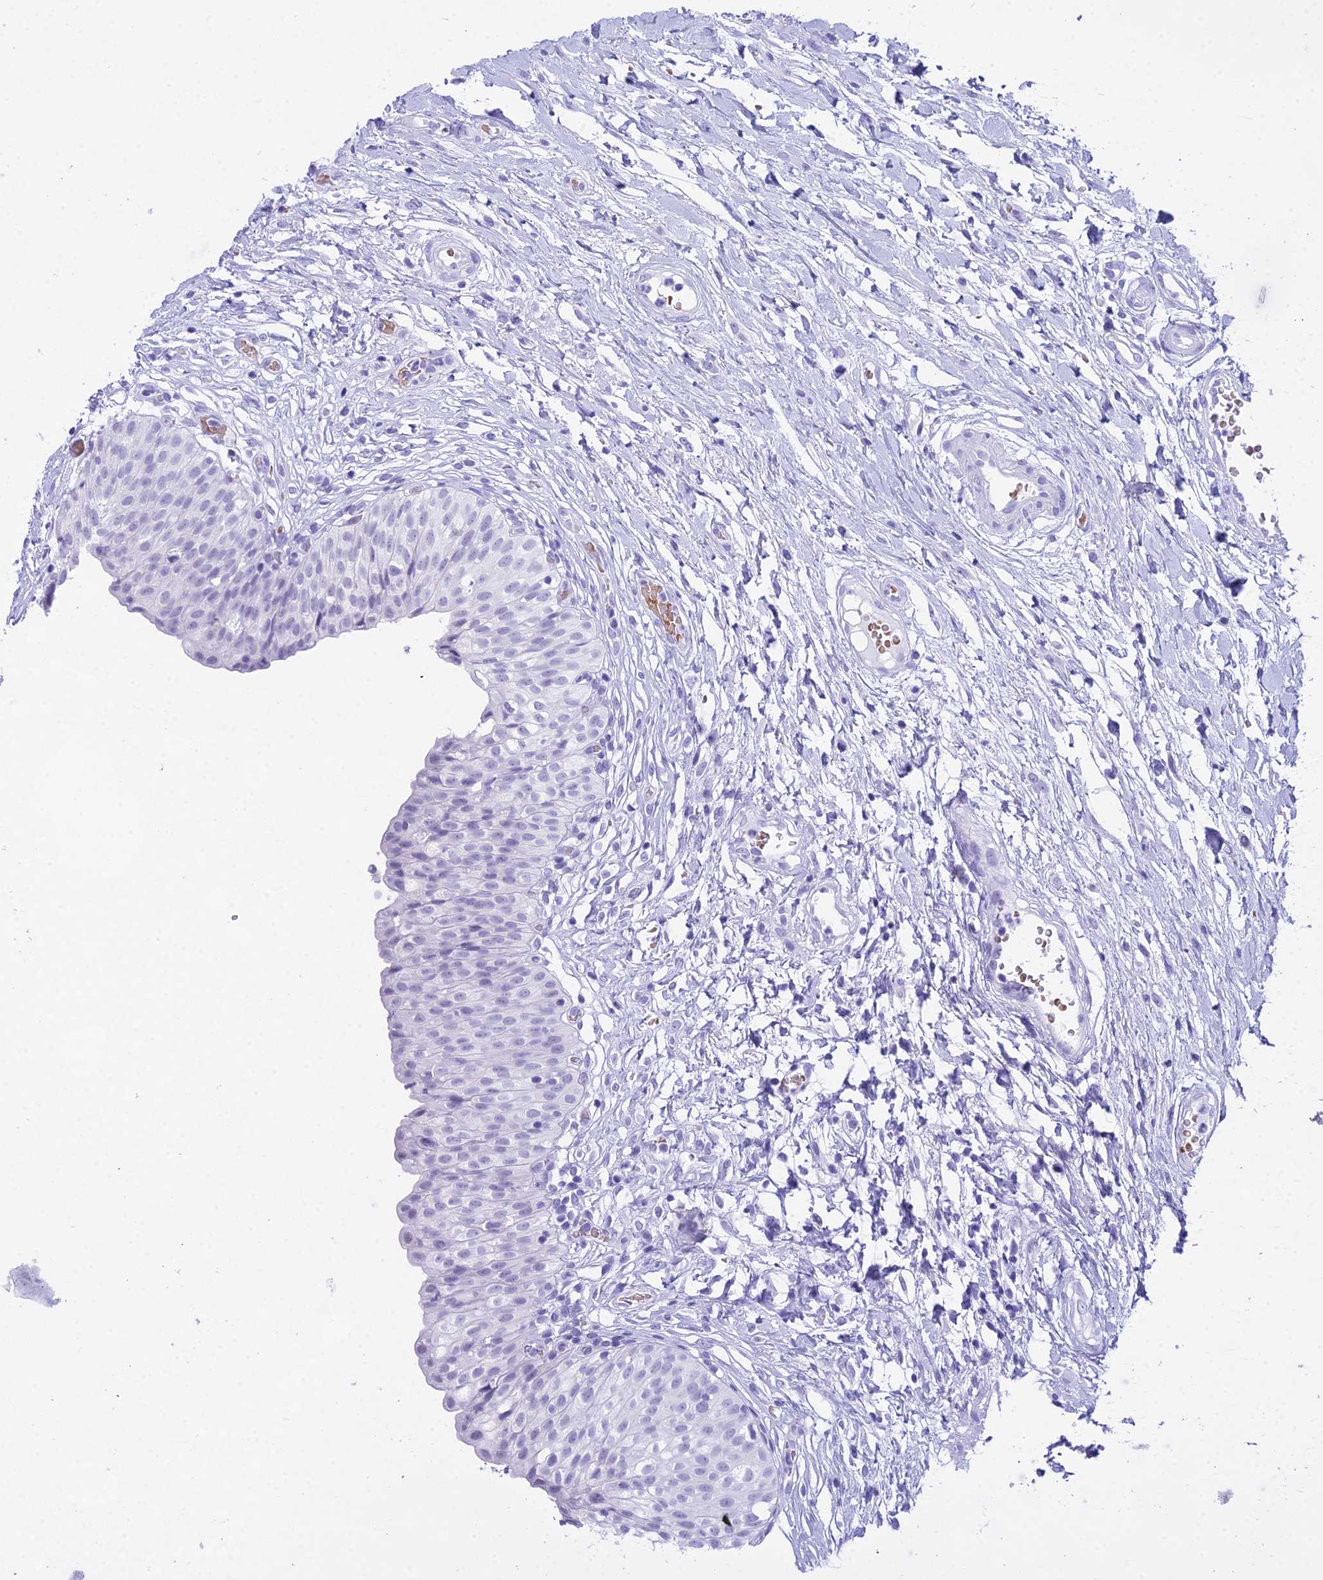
{"staining": {"intensity": "negative", "quantity": "none", "location": "none"}, "tissue": "urinary bladder", "cell_type": "Urothelial cells", "image_type": "normal", "snomed": [{"axis": "morphology", "description": "Normal tissue, NOS"}, {"axis": "topography", "description": "Urinary bladder"}], "caption": "High magnification brightfield microscopy of normal urinary bladder stained with DAB (3,3'-diaminobenzidine) (brown) and counterstained with hematoxylin (blue): urothelial cells show no significant positivity. Nuclei are stained in blue.", "gene": "RNPS1", "patient": {"sex": "male", "age": 55}}